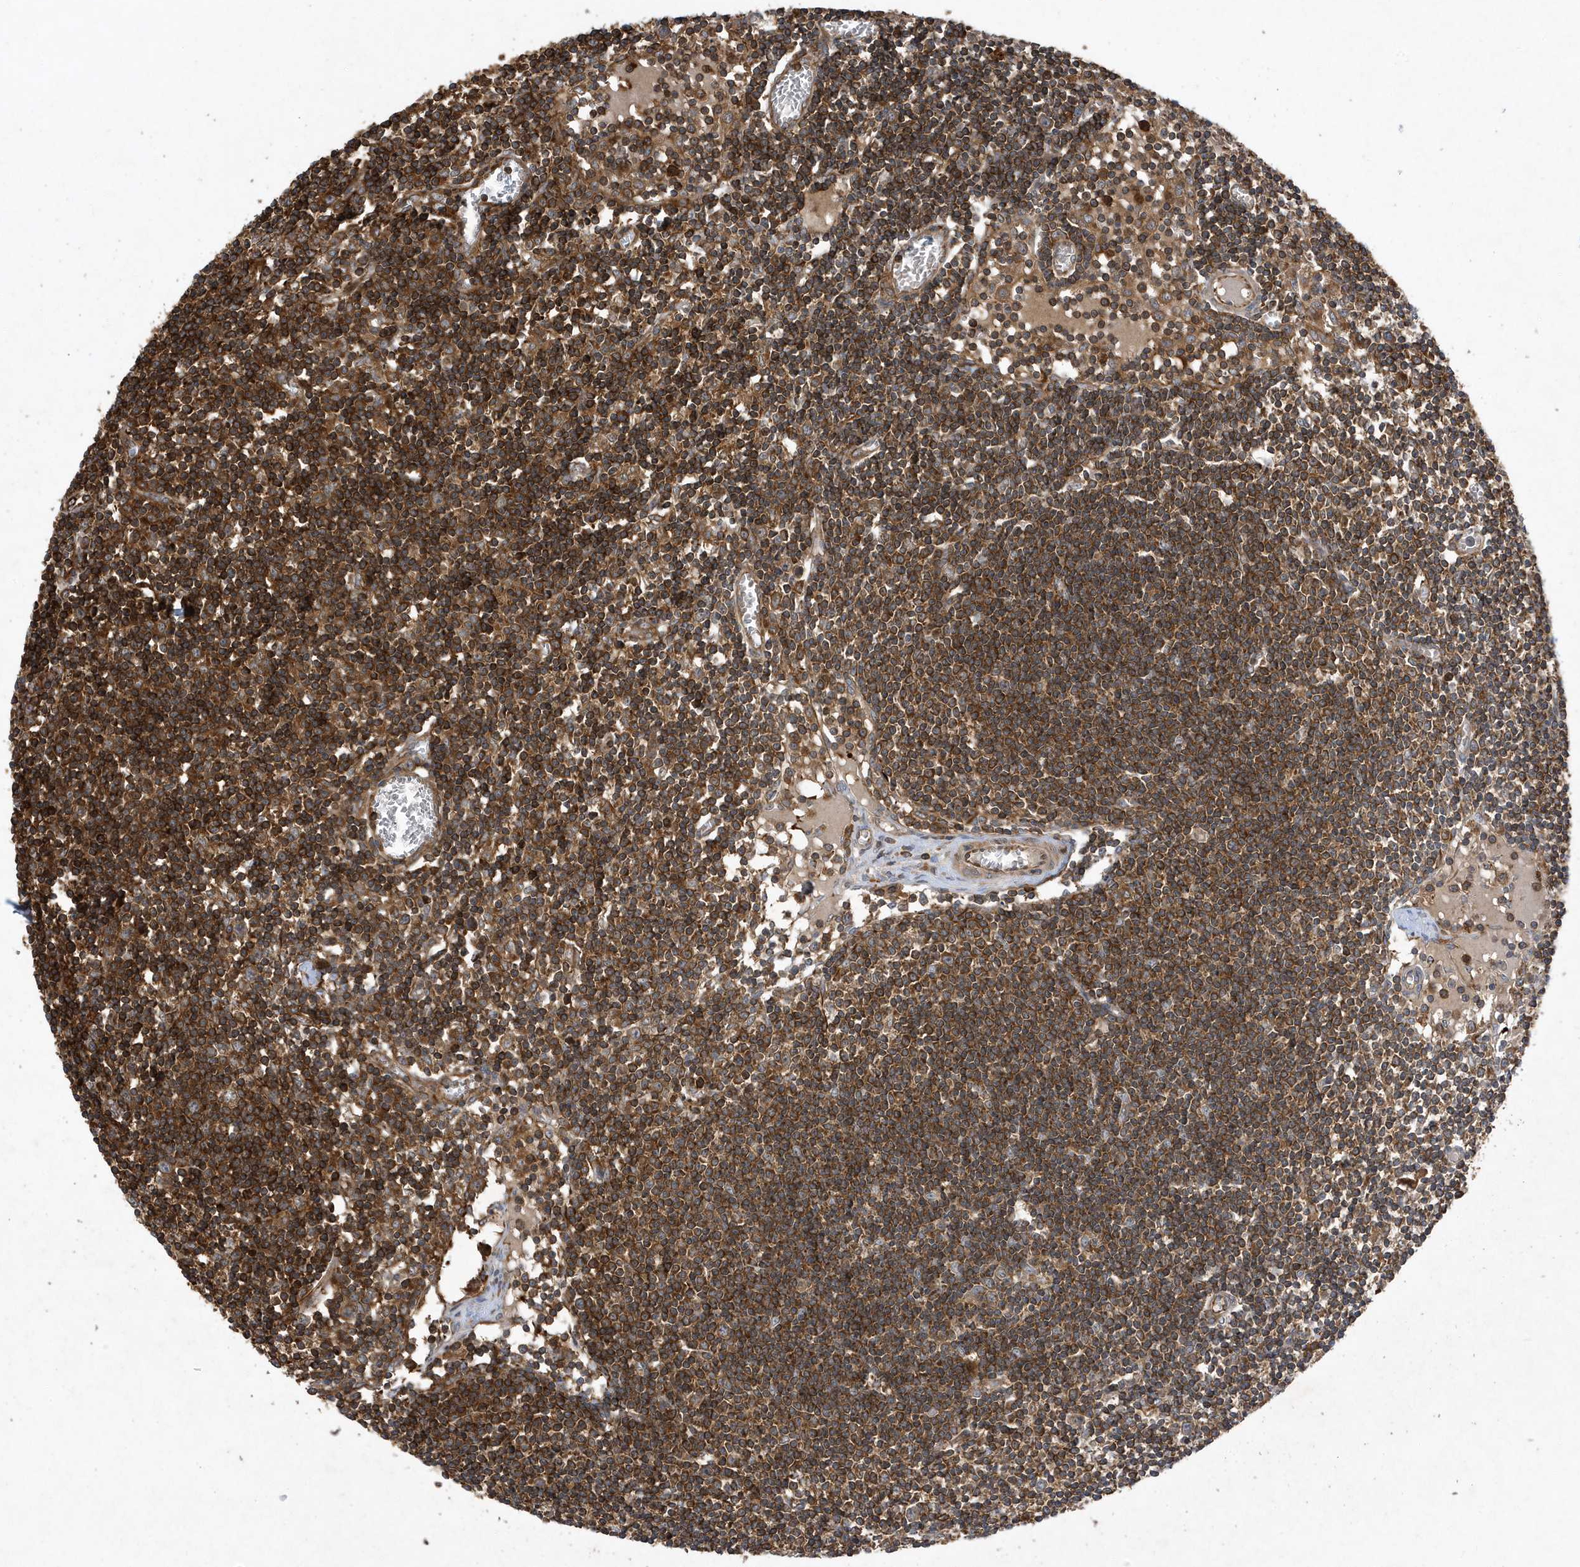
{"staining": {"intensity": "strong", "quantity": ">75%", "location": "cytoplasmic/membranous"}, "tissue": "lymph node", "cell_type": "Germinal center cells", "image_type": "normal", "snomed": [{"axis": "morphology", "description": "Normal tissue, NOS"}, {"axis": "topography", "description": "Lymph node"}], "caption": "This histopathology image displays immunohistochemistry (IHC) staining of benign human lymph node, with high strong cytoplasmic/membranous staining in about >75% of germinal center cells.", "gene": "LAPTM4A", "patient": {"sex": "female", "age": 11}}